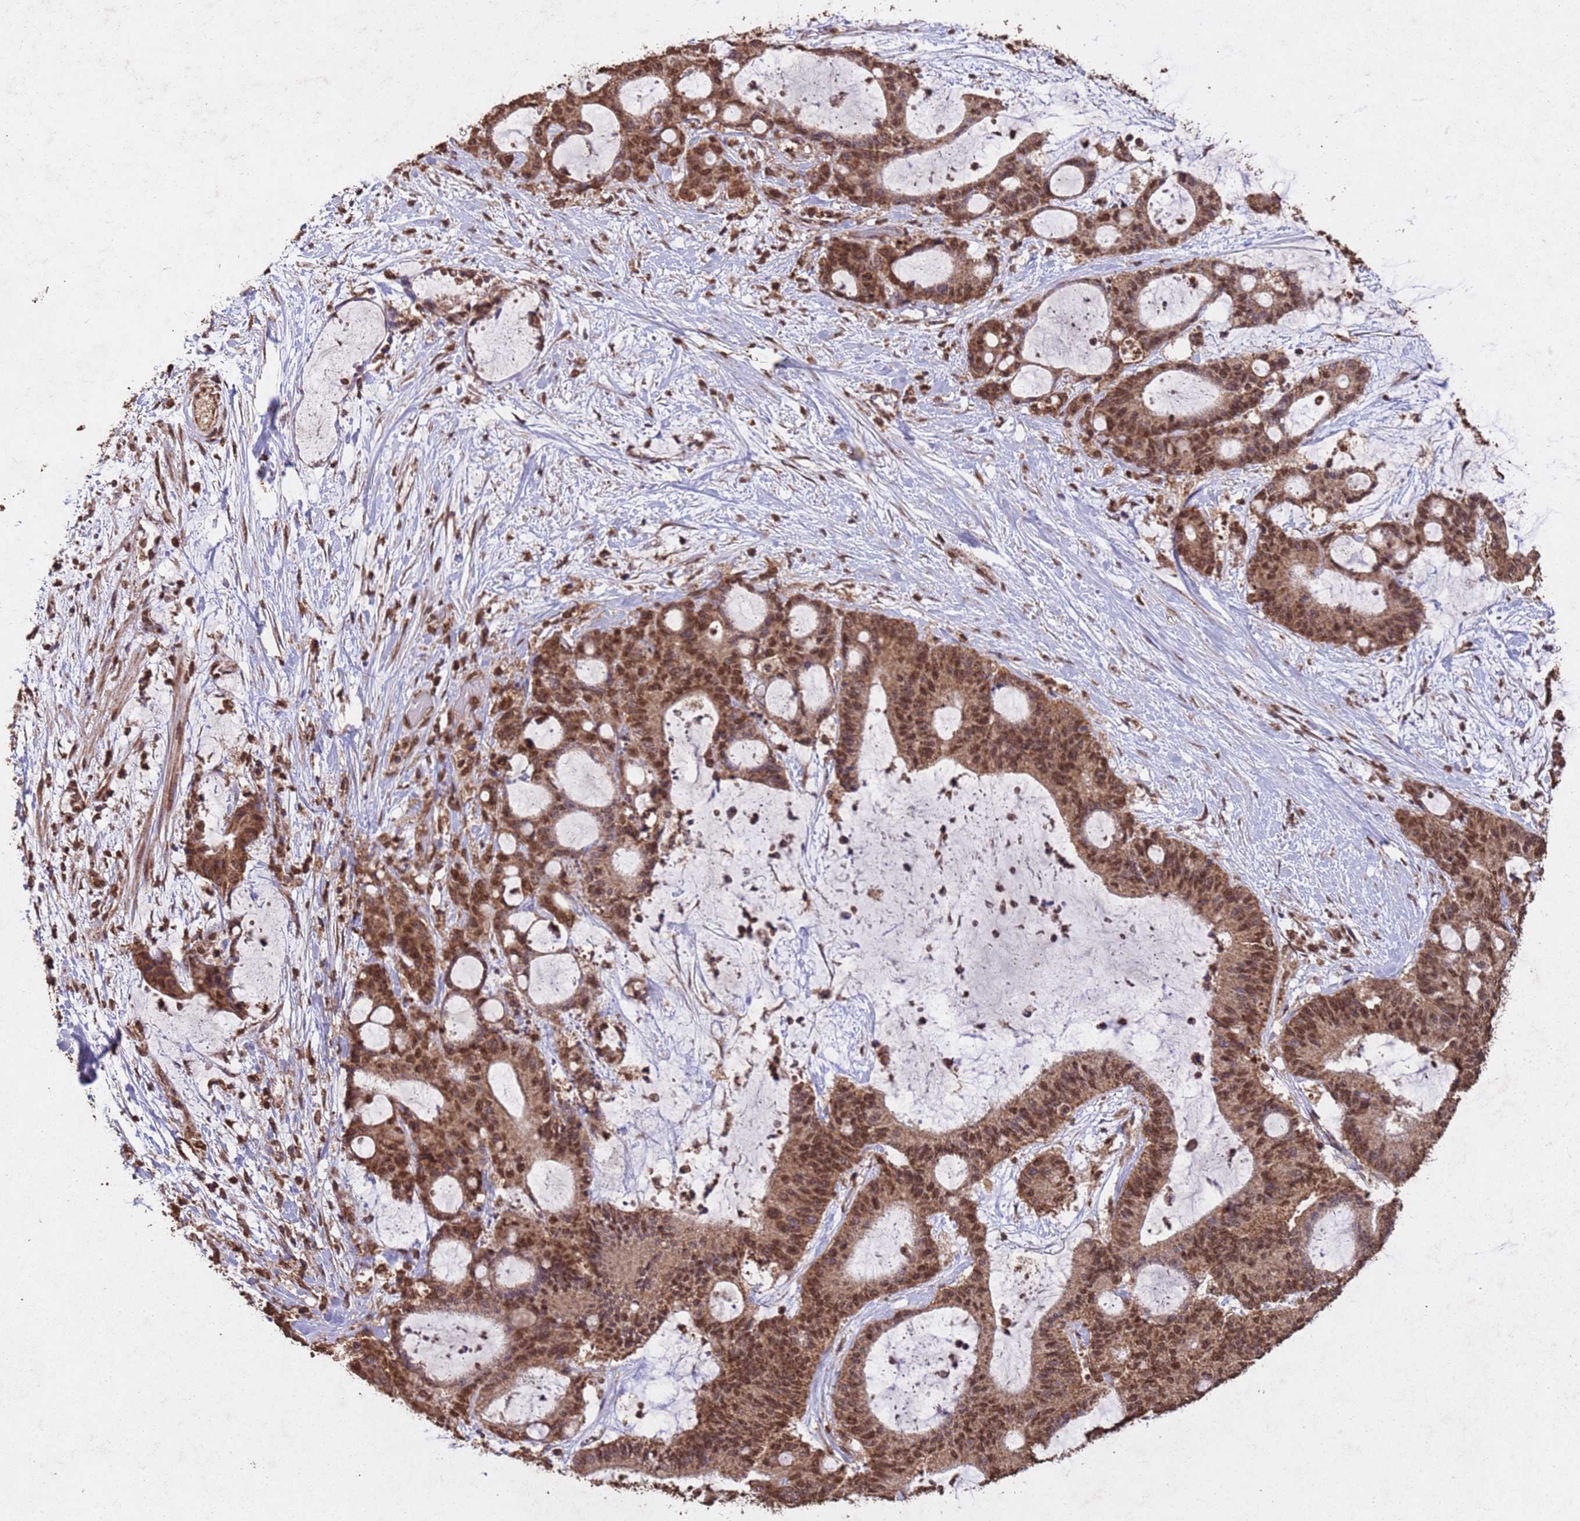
{"staining": {"intensity": "moderate", "quantity": ">75%", "location": "cytoplasmic/membranous,nuclear"}, "tissue": "liver cancer", "cell_type": "Tumor cells", "image_type": "cancer", "snomed": [{"axis": "morphology", "description": "Normal tissue, NOS"}, {"axis": "morphology", "description": "Cholangiocarcinoma"}, {"axis": "topography", "description": "Liver"}, {"axis": "topography", "description": "Peripheral nerve tissue"}], "caption": "Human liver cancer stained with a brown dye displays moderate cytoplasmic/membranous and nuclear positive staining in about >75% of tumor cells.", "gene": "HDAC10", "patient": {"sex": "female", "age": 73}}